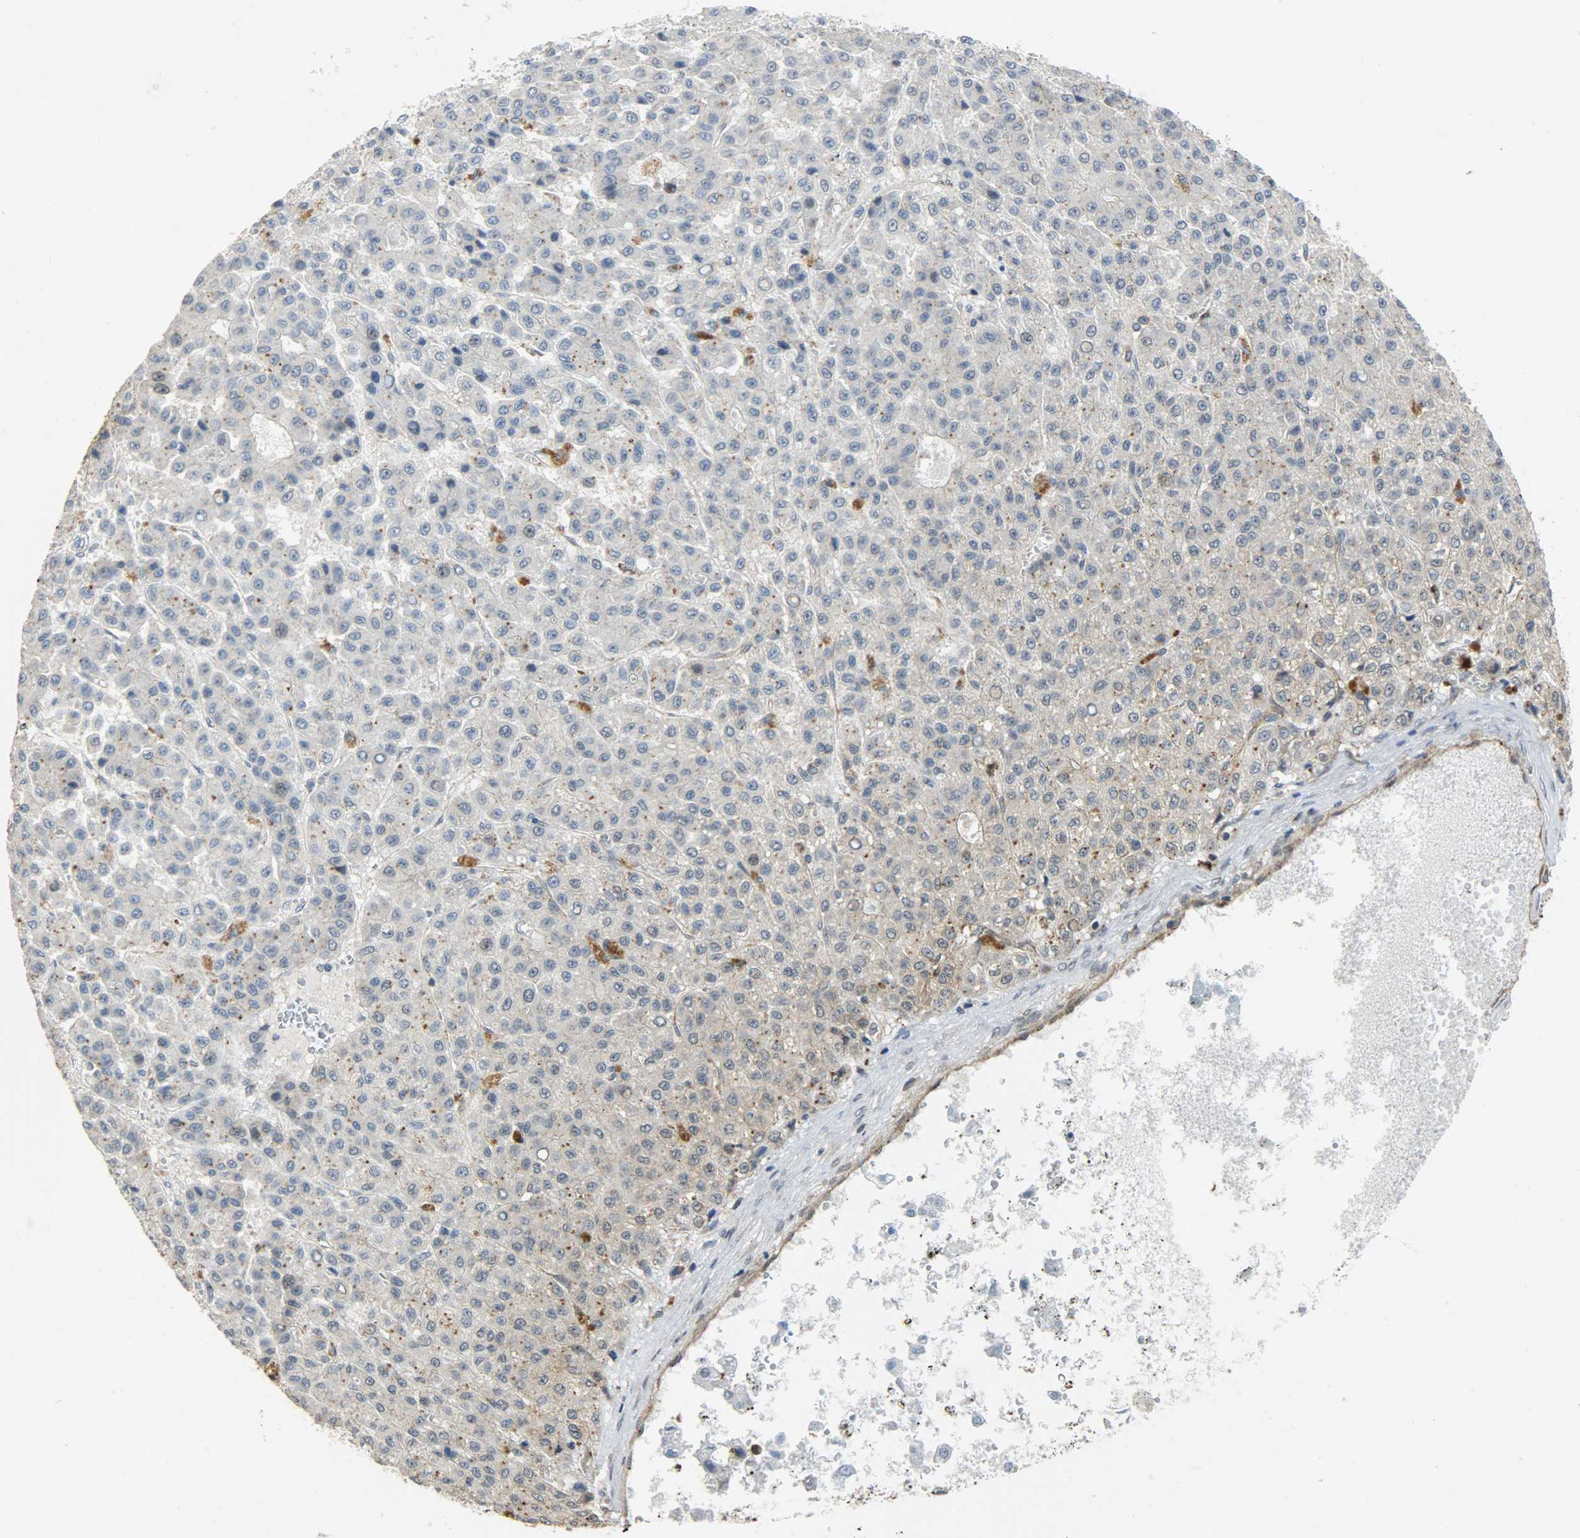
{"staining": {"intensity": "negative", "quantity": "none", "location": "none"}, "tissue": "liver cancer", "cell_type": "Tumor cells", "image_type": "cancer", "snomed": [{"axis": "morphology", "description": "Carcinoma, Hepatocellular, NOS"}, {"axis": "topography", "description": "Liver"}], "caption": "Immunohistochemical staining of hepatocellular carcinoma (liver) reveals no significant expression in tumor cells.", "gene": "GIT2", "patient": {"sex": "male", "age": 70}}